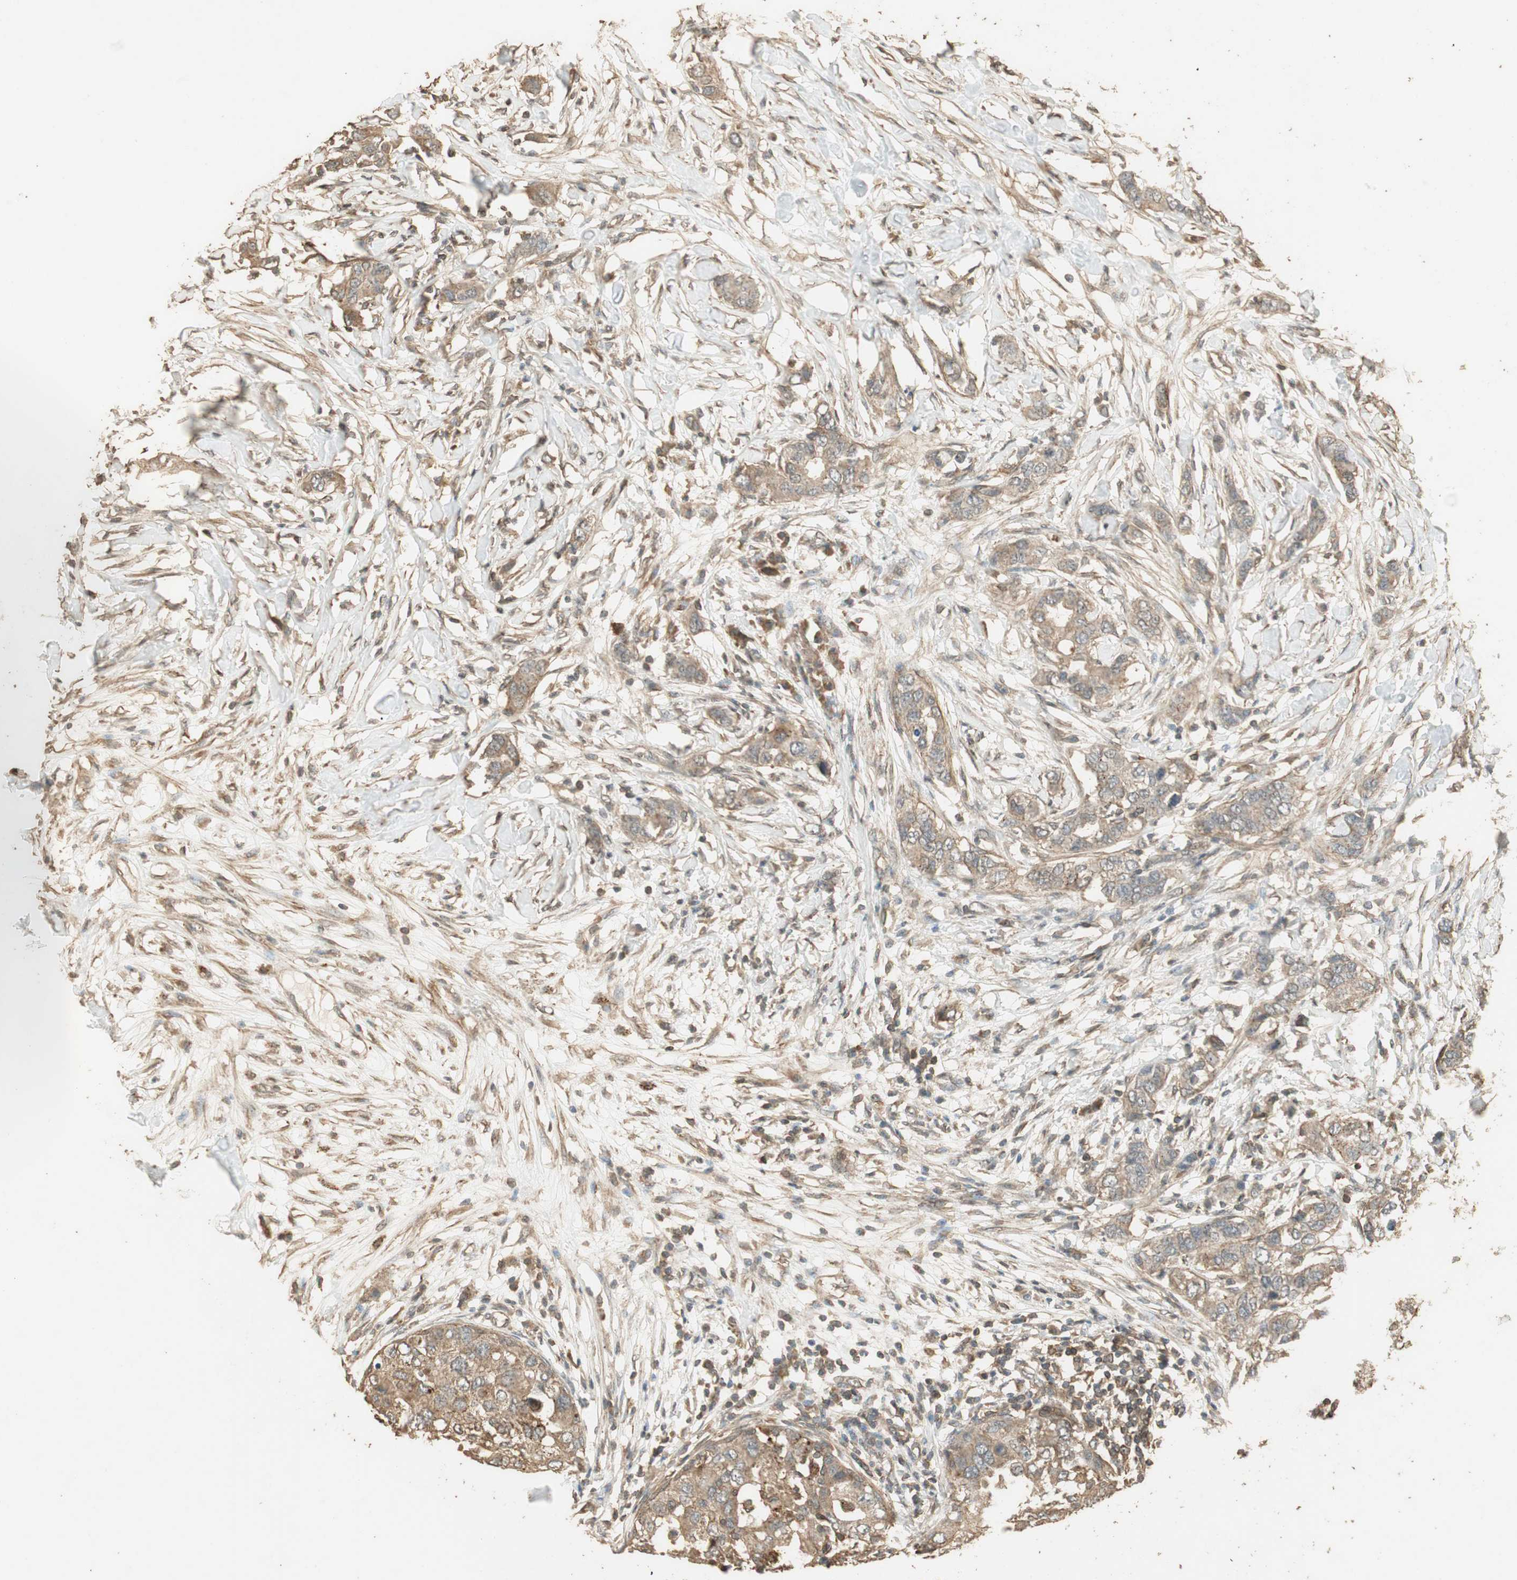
{"staining": {"intensity": "moderate", "quantity": ">75%", "location": "cytoplasmic/membranous"}, "tissue": "breast cancer", "cell_type": "Tumor cells", "image_type": "cancer", "snomed": [{"axis": "morphology", "description": "Duct carcinoma"}, {"axis": "topography", "description": "Breast"}], "caption": "Immunohistochemical staining of breast cancer (intraductal carcinoma) demonstrates medium levels of moderate cytoplasmic/membranous protein expression in approximately >75% of tumor cells.", "gene": "USP2", "patient": {"sex": "female", "age": 50}}